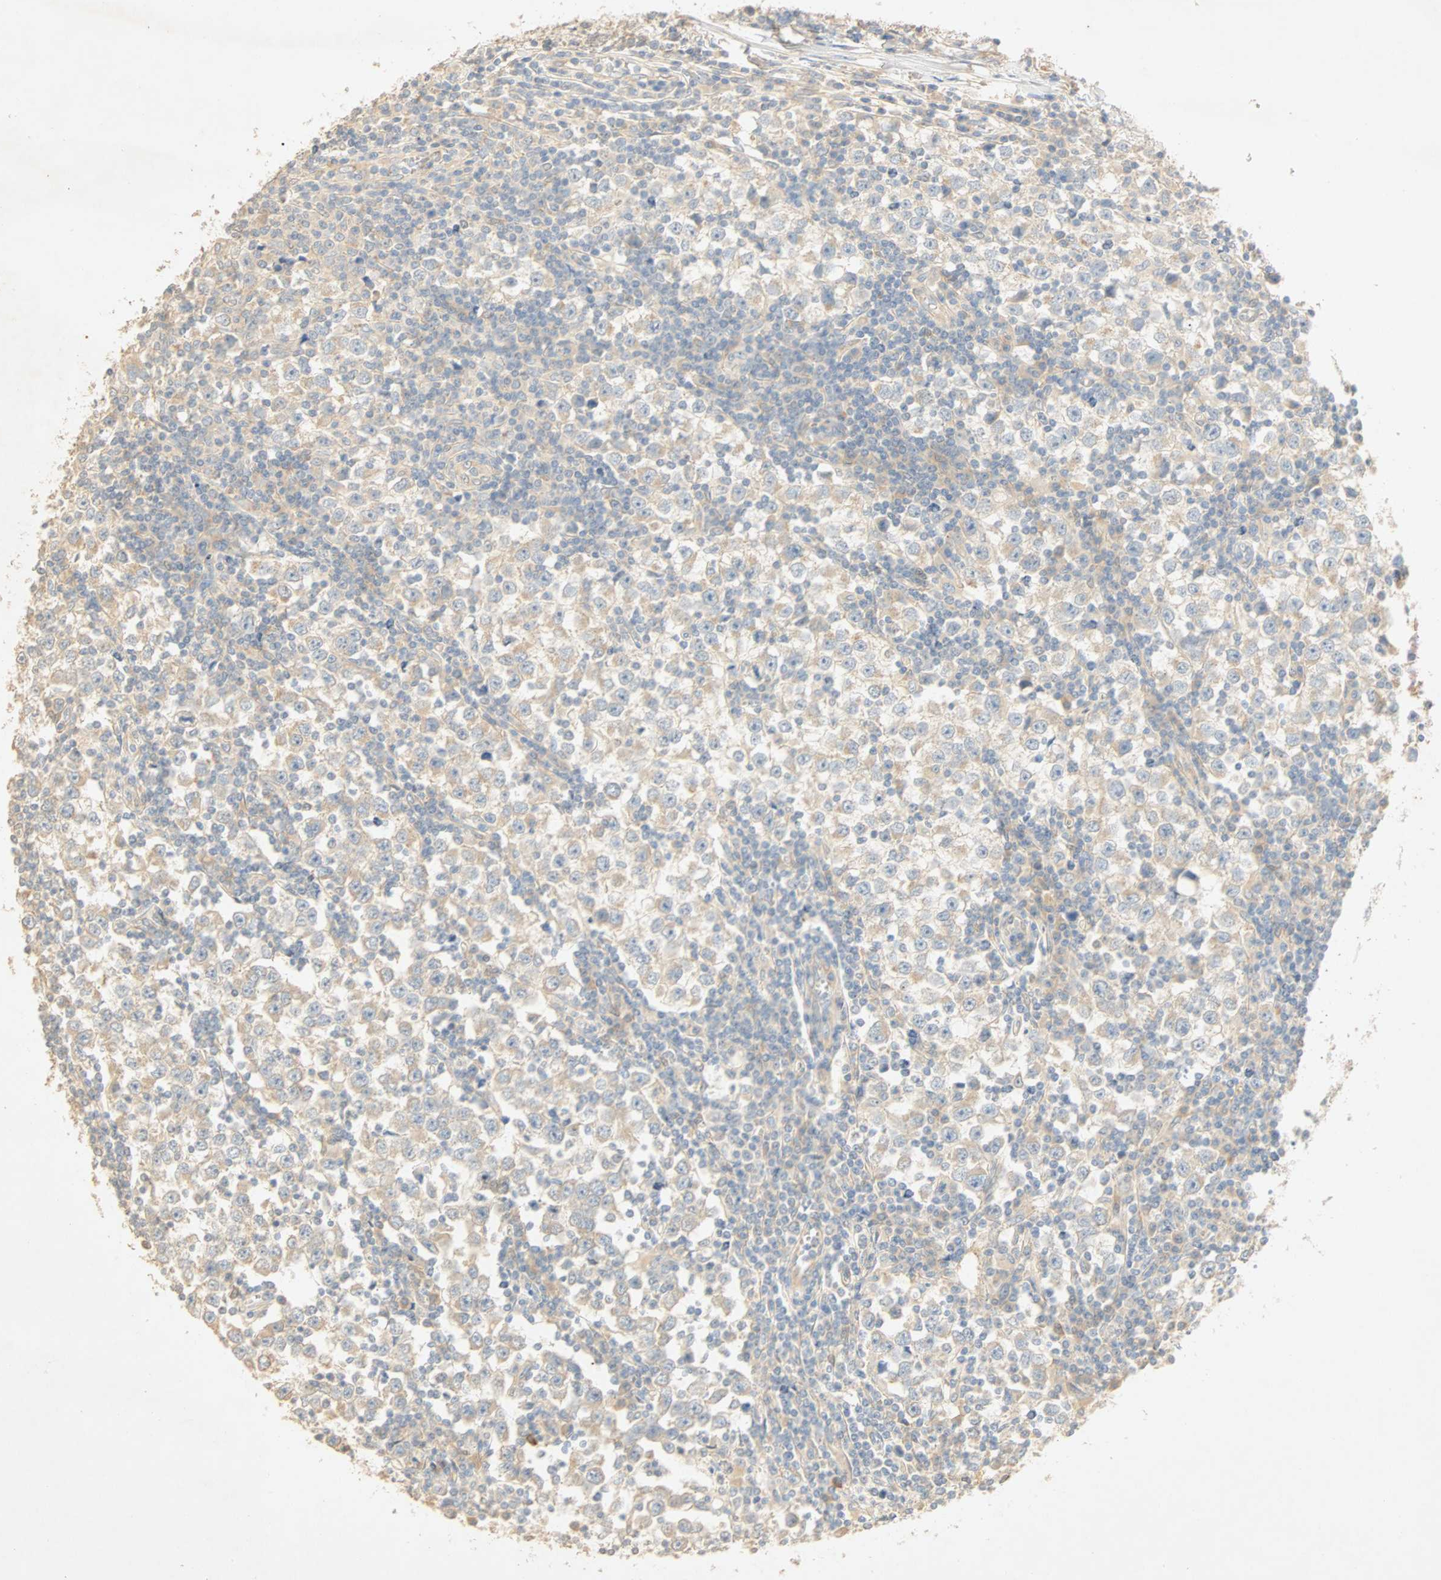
{"staining": {"intensity": "weak", "quantity": "<25%", "location": "cytoplasmic/membranous"}, "tissue": "testis cancer", "cell_type": "Tumor cells", "image_type": "cancer", "snomed": [{"axis": "morphology", "description": "Seminoma, NOS"}, {"axis": "topography", "description": "Testis"}], "caption": "Tumor cells show no significant positivity in testis cancer (seminoma).", "gene": "SELENBP1", "patient": {"sex": "male", "age": 65}}